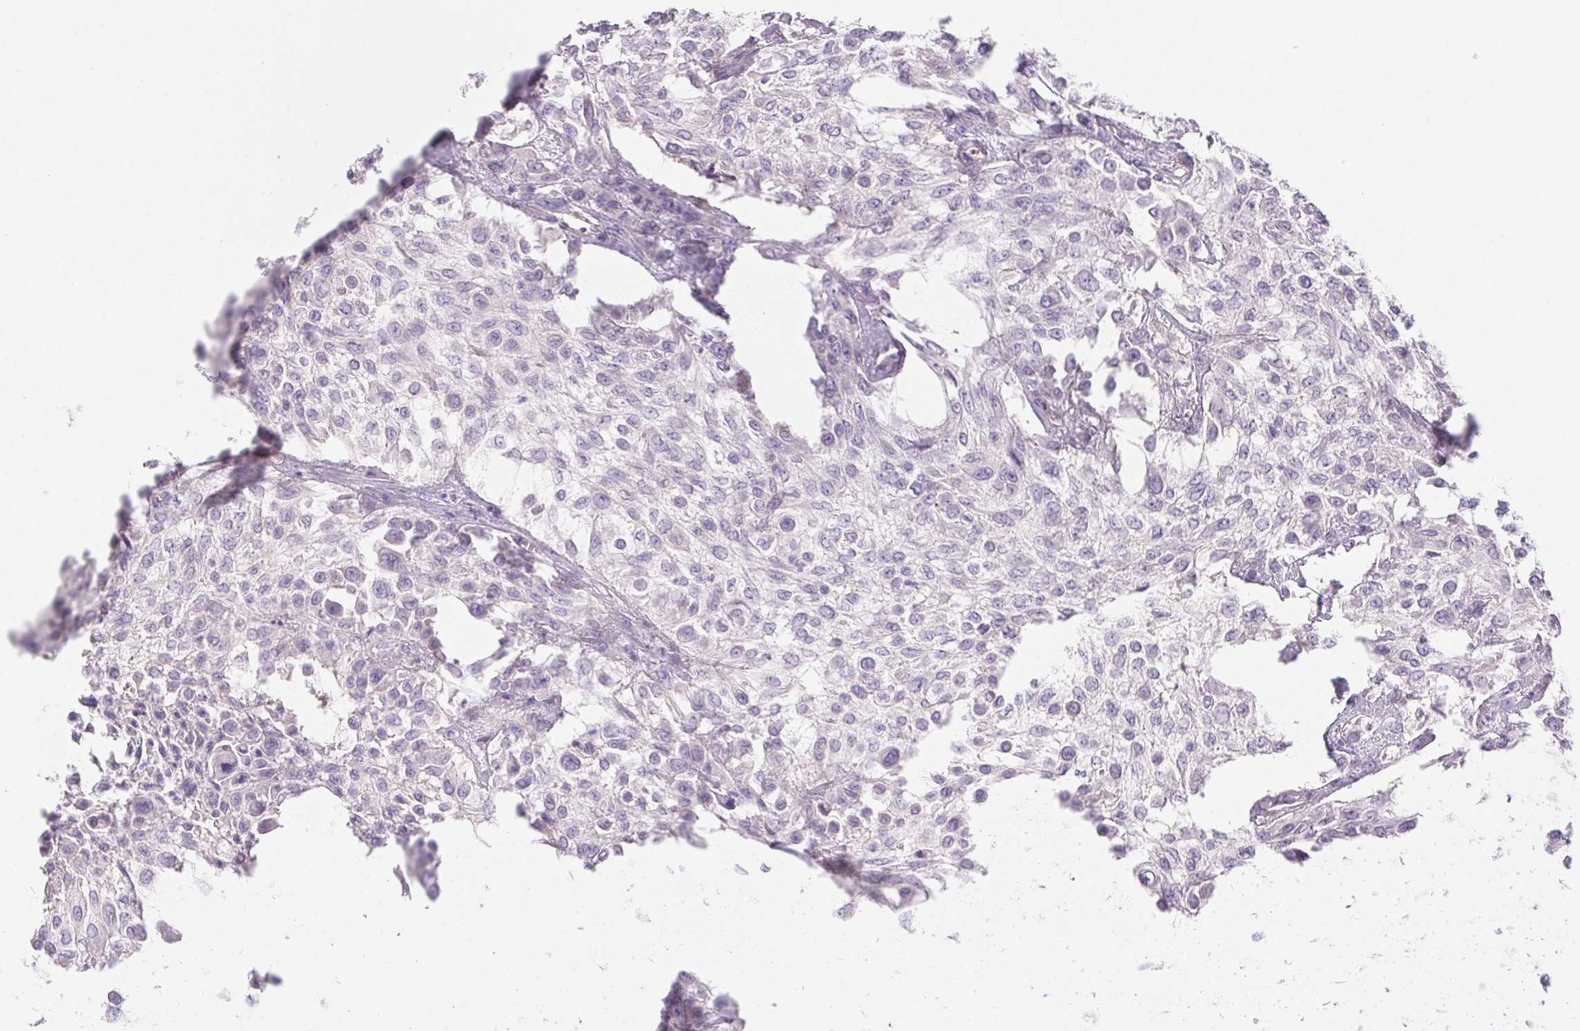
{"staining": {"intensity": "negative", "quantity": "none", "location": "none"}, "tissue": "urothelial cancer", "cell_type": "Tumor cells", "image_type": "cancer", "snomed": [{"axis": "morphology", "description": "Urothelial carcinoma, High grade"}, {"axis": "topography", "description": "Urinary bladder"}], "caption": "High-grade urothelial carcinoma stained for a protein using immunohistochemistry displays no staining tumor cells.", "gene": "PNLIP", "patient": {"sex": "male", "age": 57}}